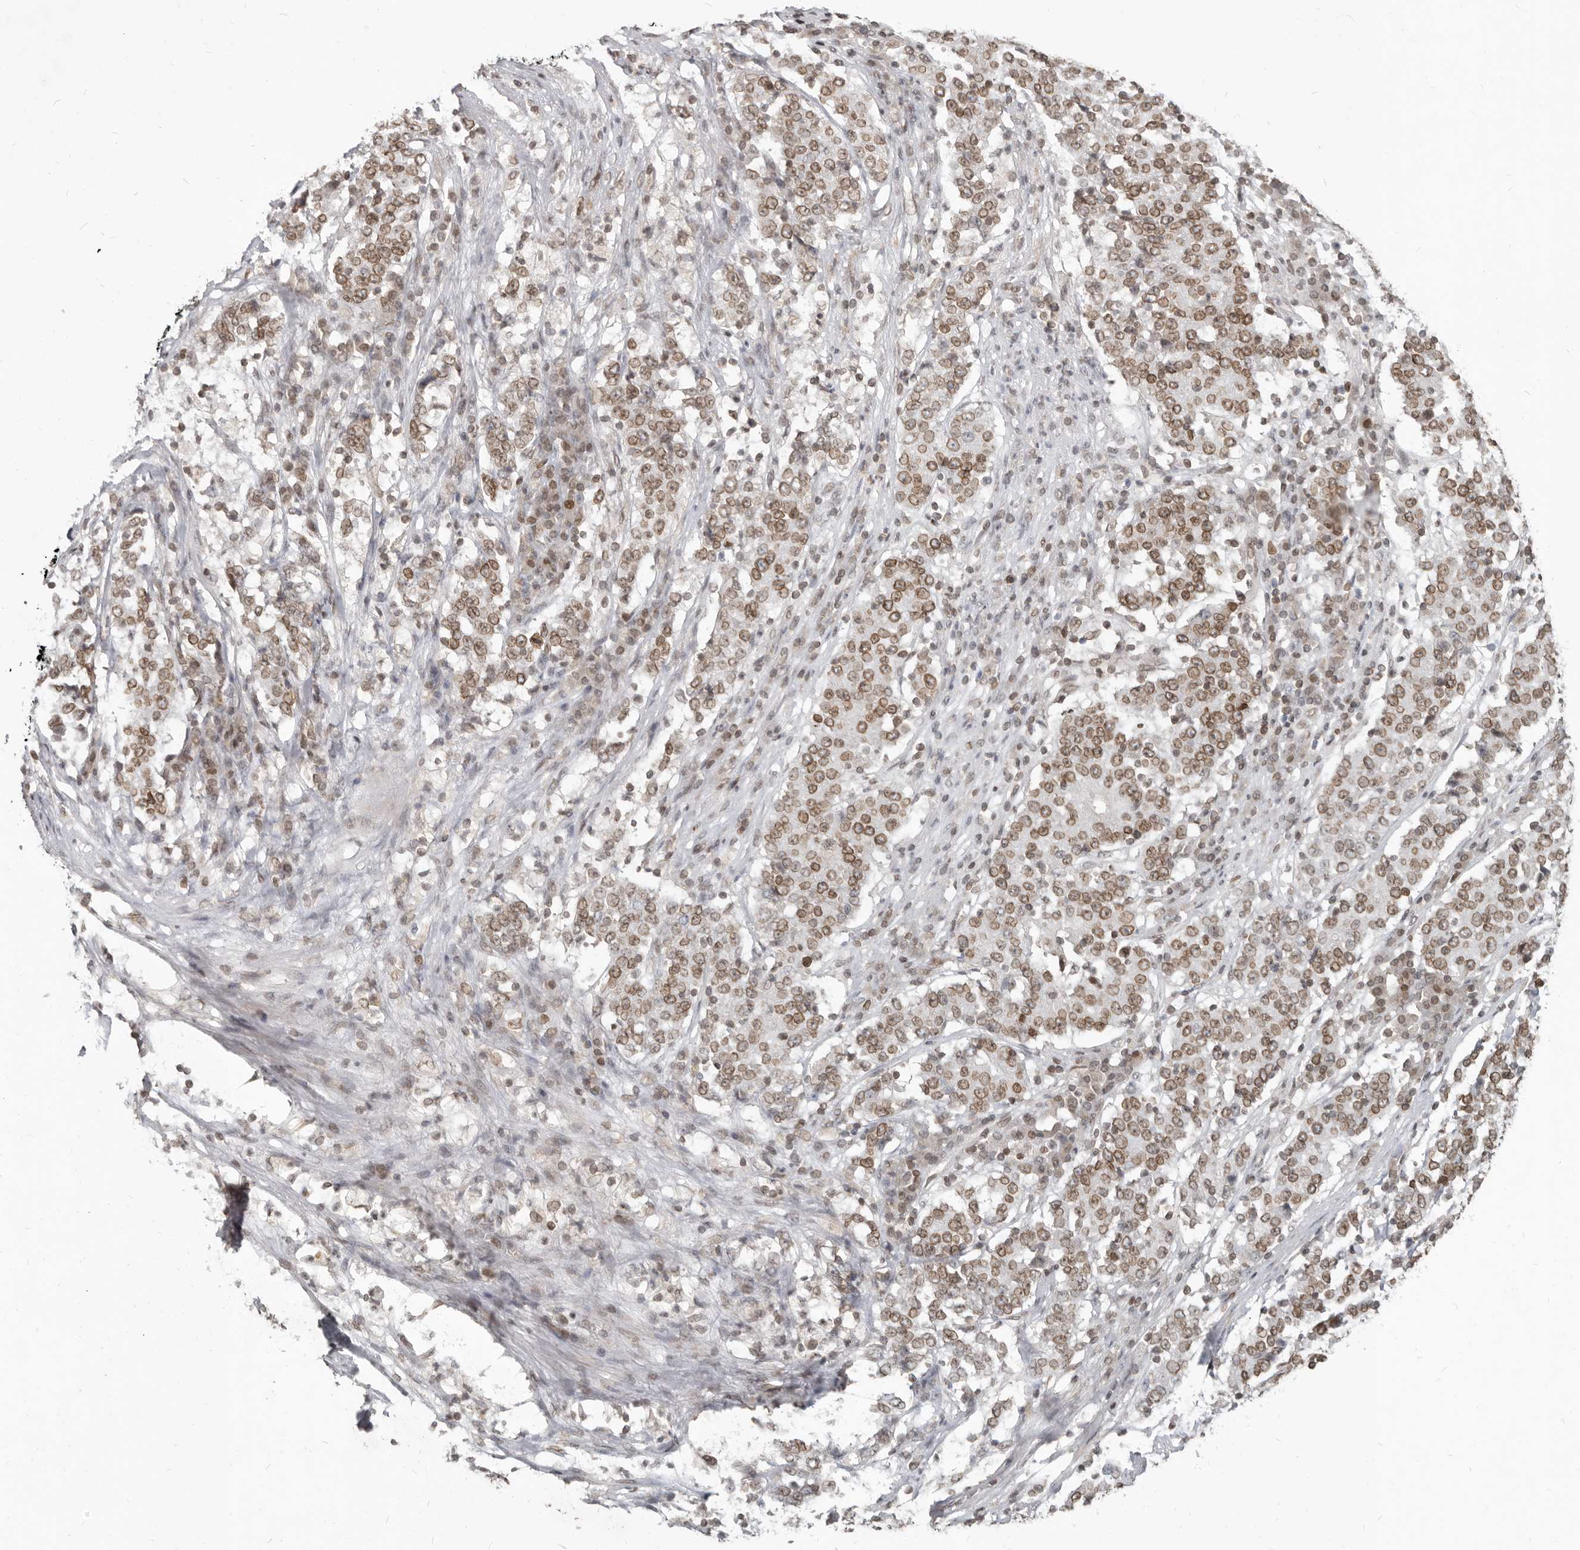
{"staining": {"intensity": "moderate", "quantity": ">75%", "location": "cytoplasmic/membranous,nuclear"}, "tissue": "stomach cancer", "cell_type": "Tumor cells", "image_type": "cancer", "snomed": [{"axis": "morphology", "description": "Adenocarcinoma, NOS"}, {"axis": "topography", "description": "Stomach"}], "caption": "The micrograph exhibits staining of stomach cancer (adenocarcinoma), revealing moderate cytoplasmic/membranous and nuclear protein expression (brown color) within tumor cells.", "gene": "NUP153", "patient": {"sex": "male", "age": 59}}